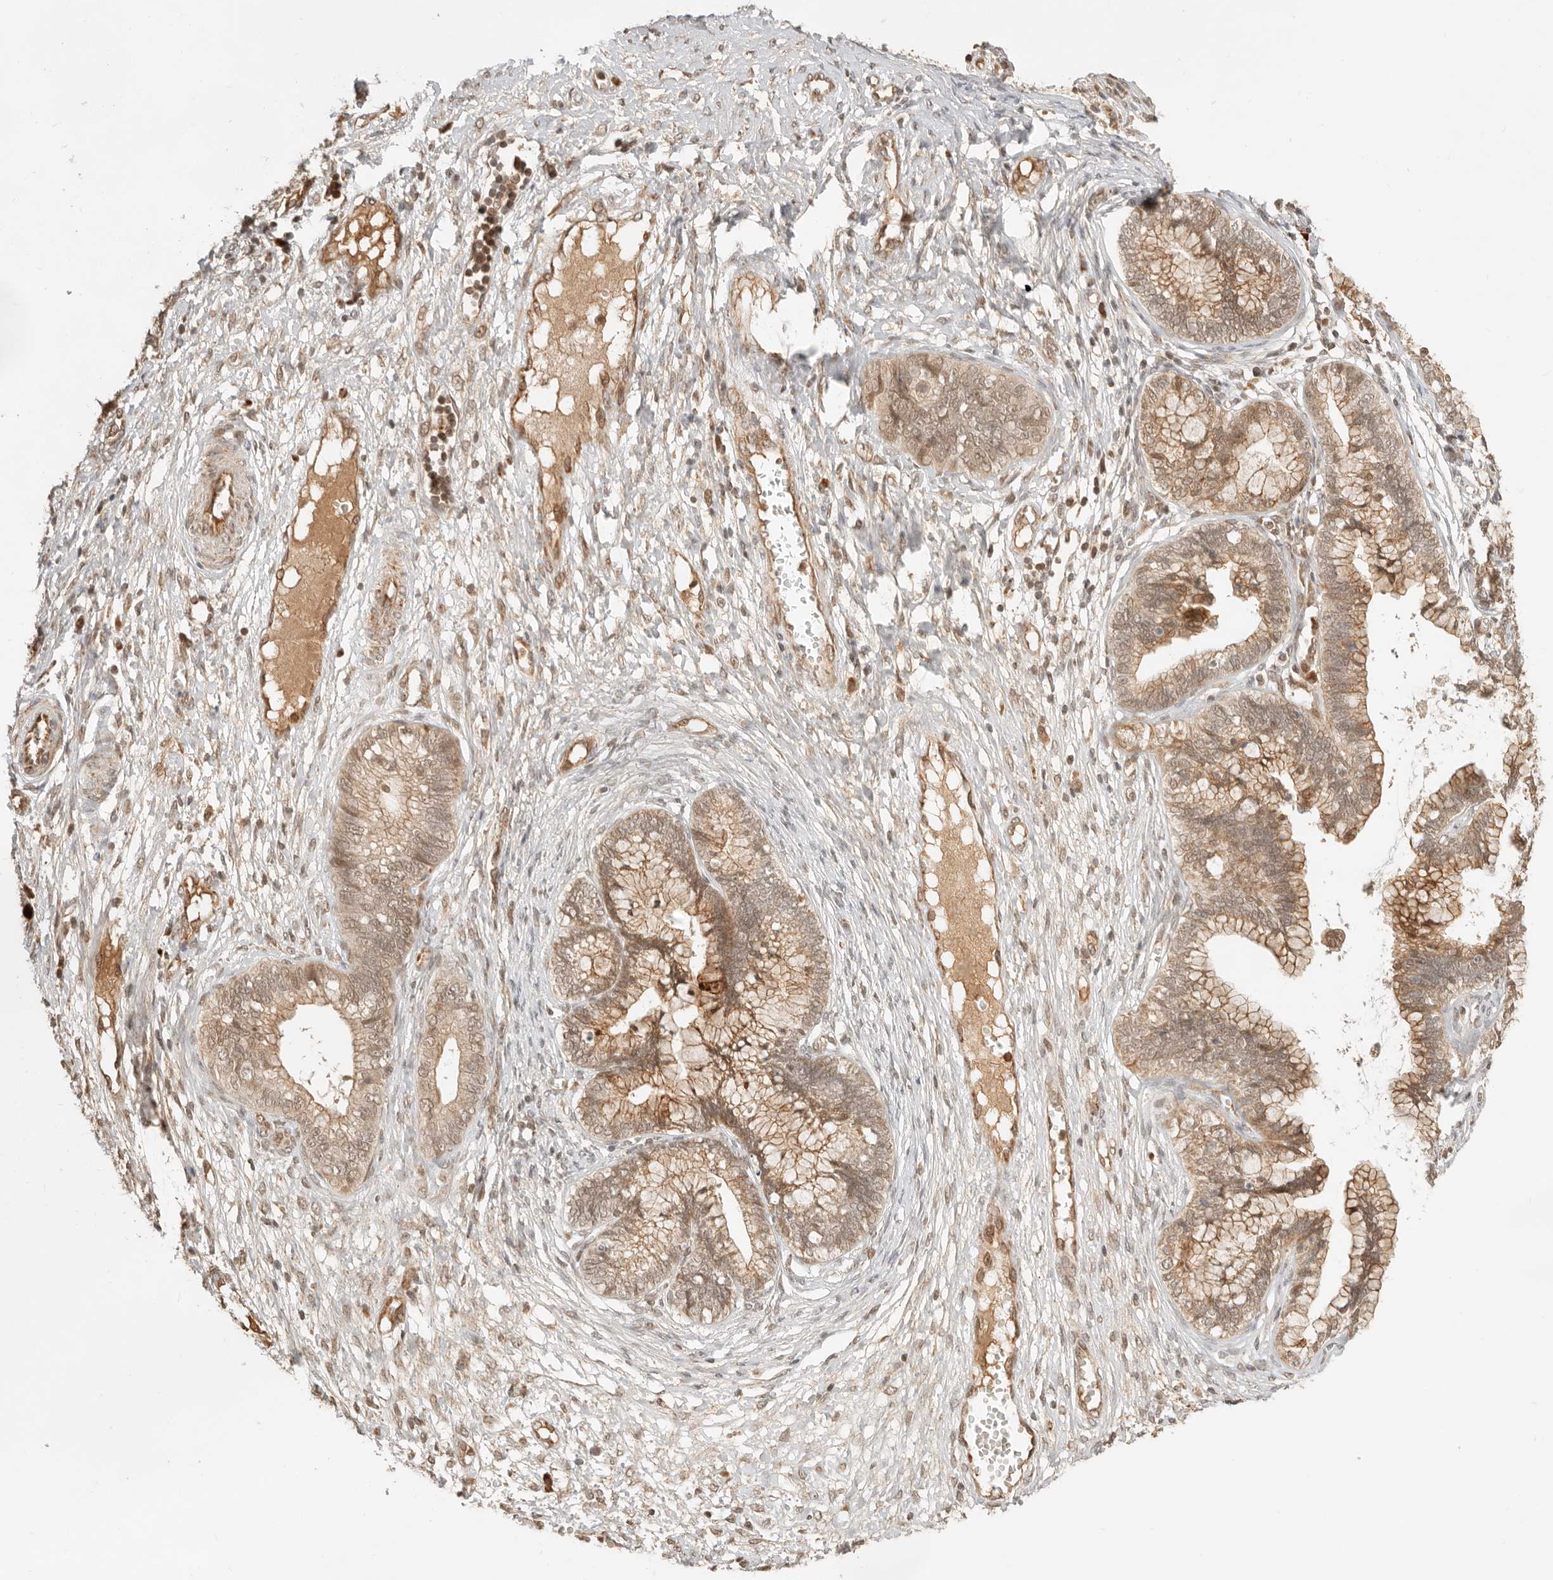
{"staining": {"intensity": "moderate", "quantity": ">75%", "location": "cytoplasmic/membranous,nuclear"}, "tissue": "cervical cancer", "cell_type": "Tumor cells", "image_type": "cancer", "snomed": [{"axis": "morphology", "description": "Adenocarcinoma, NOS"}, {"axis": "topography", "description": "Cervix"}], "caption": "Protein expression analysis of cervical adenocarcinoma shows moderate cytoplasmic/membranous and nuclear expression in approximately >75% of tumor cells.", "gene": "BAALC", "patient": {"sex": "female", "age": 44}}